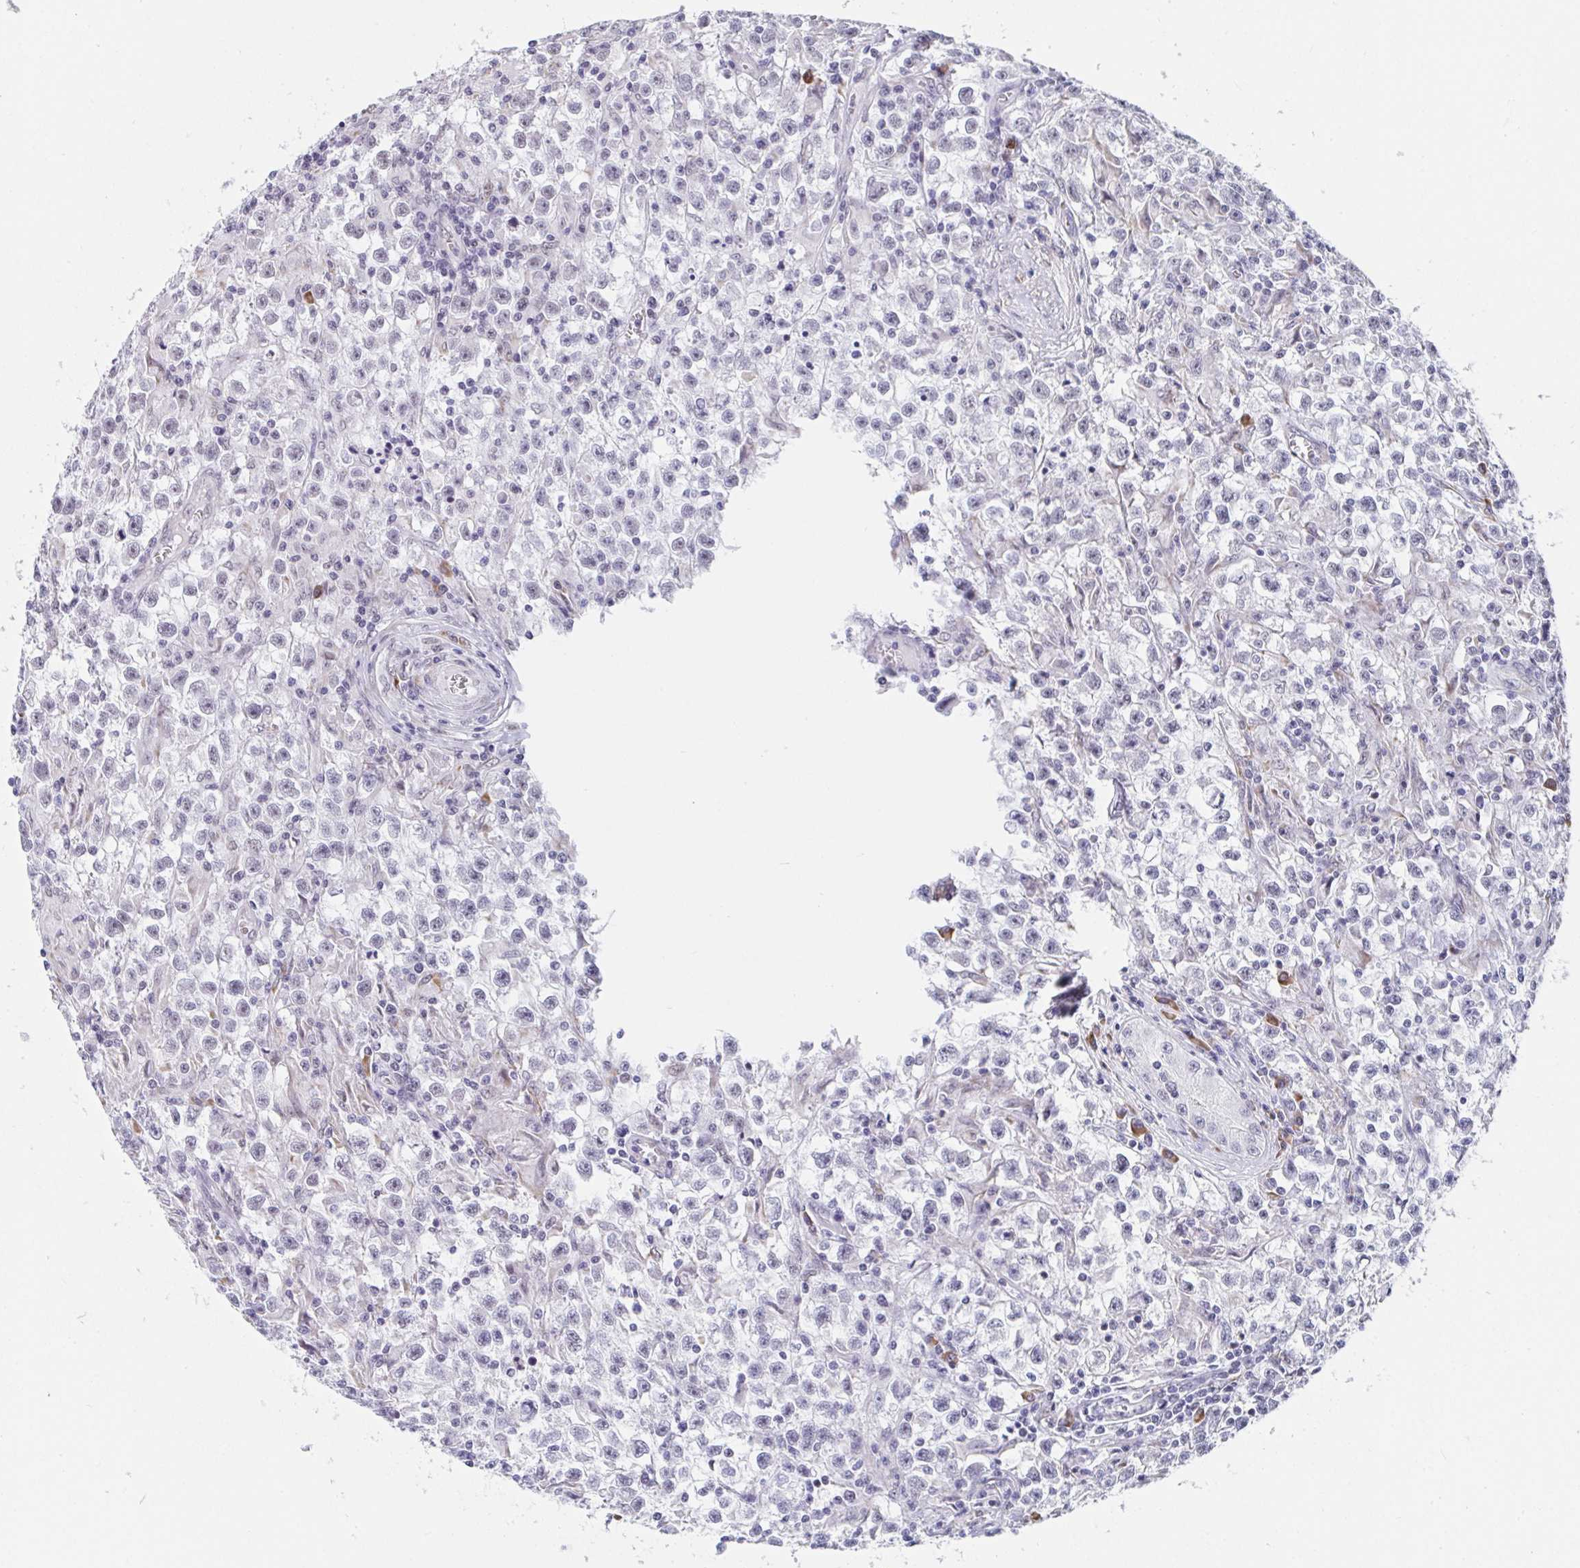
{"staining": {"intensity": "negative", "quantity": "none", "location": "none"}, "tissue": "testis cancer", "cell_type": "Tumor cells", "image_type": "cancer", "snomed": [{"axis": "morphology", "description": "Seminoma, NOS"}, {"axis": "topography", "description": "Testis"}], "caption": "Protein analysis of testis seminoma shows no significant positivity in tumor cells. (Stains: DAB immunohistochemistry (IHC) with hematoxylin counter stain, Microscopy: brightfield microscopy at high magnification).", "gene": "WDR72", "patient": {"sex": "male", "age": 31}}